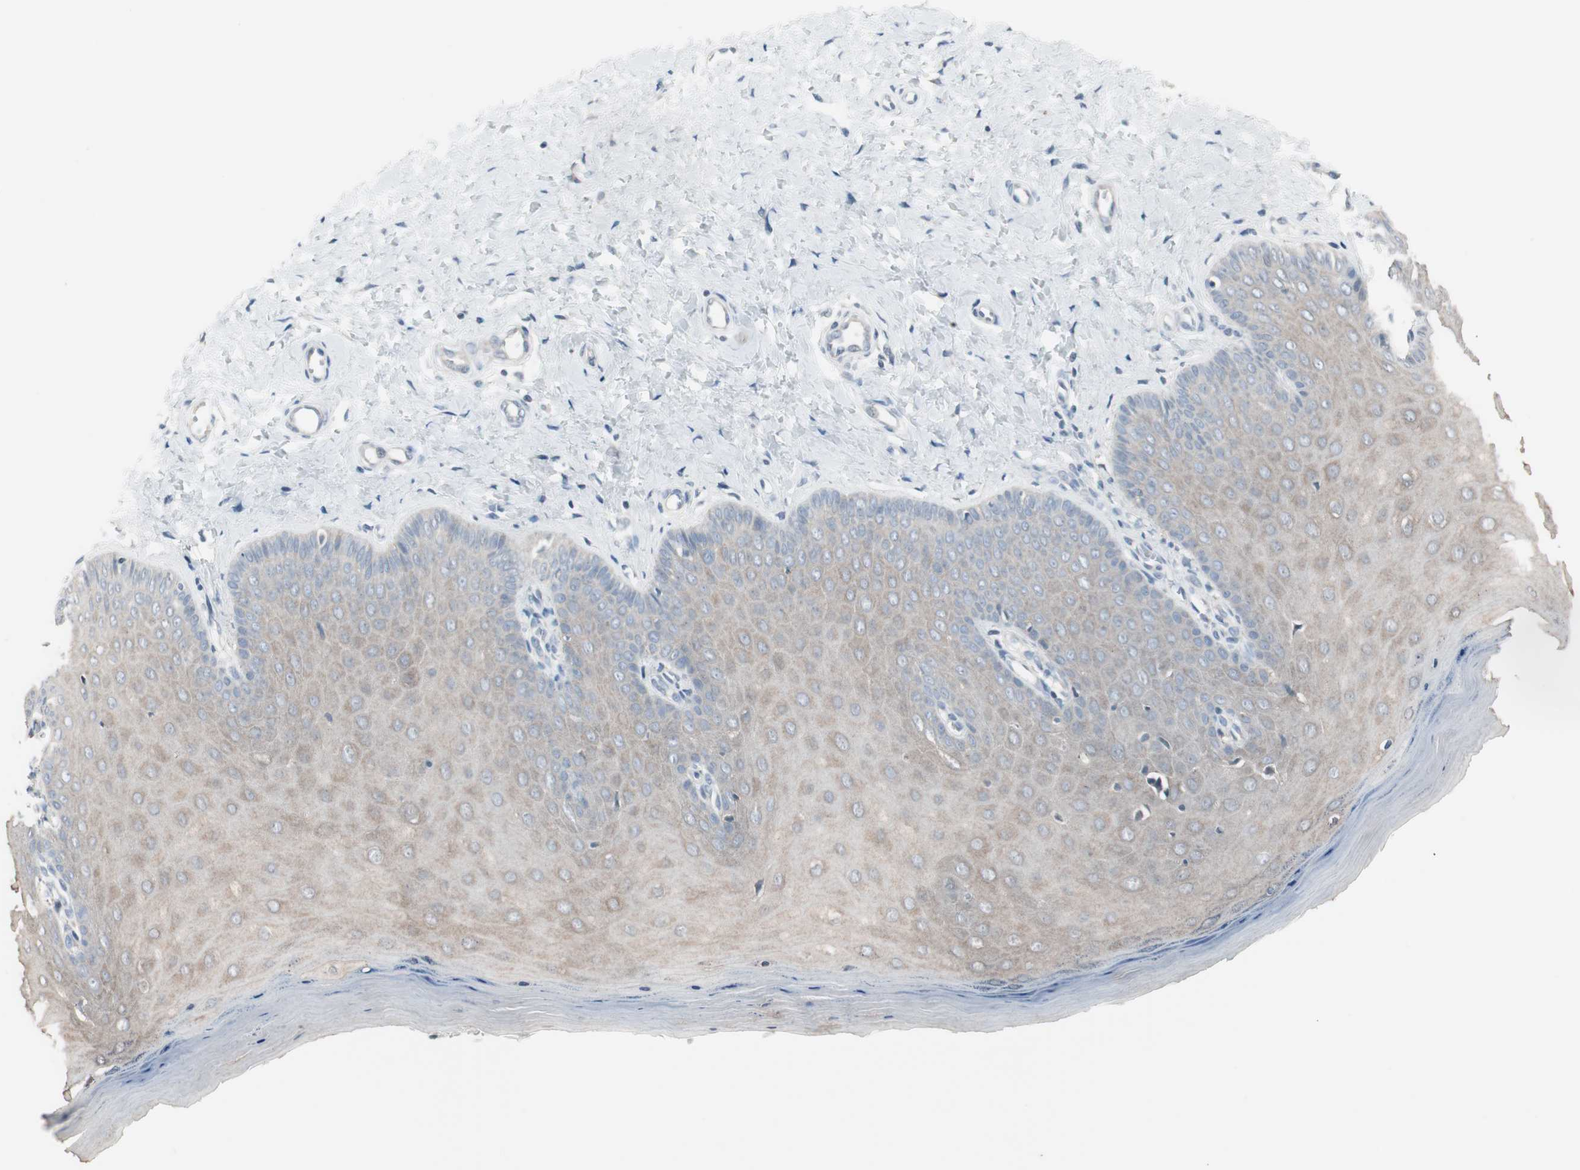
{"staining": {"intensity": "weak", "quantity": ">75%", "location": "cytoplasmic/membranous"}, "tissue": "cervix", "cell_type": "Squamous epithelial cells", "image_type": "normal", "snomed": [{"axis": "morphology", "description": "Normal tissue, NOS"}, {"axis": "topography", "description": "Cervix"}], "caption": "Immunohistochemistry staining of benign cervix, which exhibits low levels of weak cytoplasmic/membranous staining in approximately >75% of squamous epithelial cells indicating weak cytoplasmic/membranous protein staining. The staining was performed using DAB (3,3'-diaminobenzidine) (brown) for protein detection and nuclei were counterstained in hematoxylin (blue).", "gene": "PDZK1", "patient": {"sex": "female", "age": 55}}